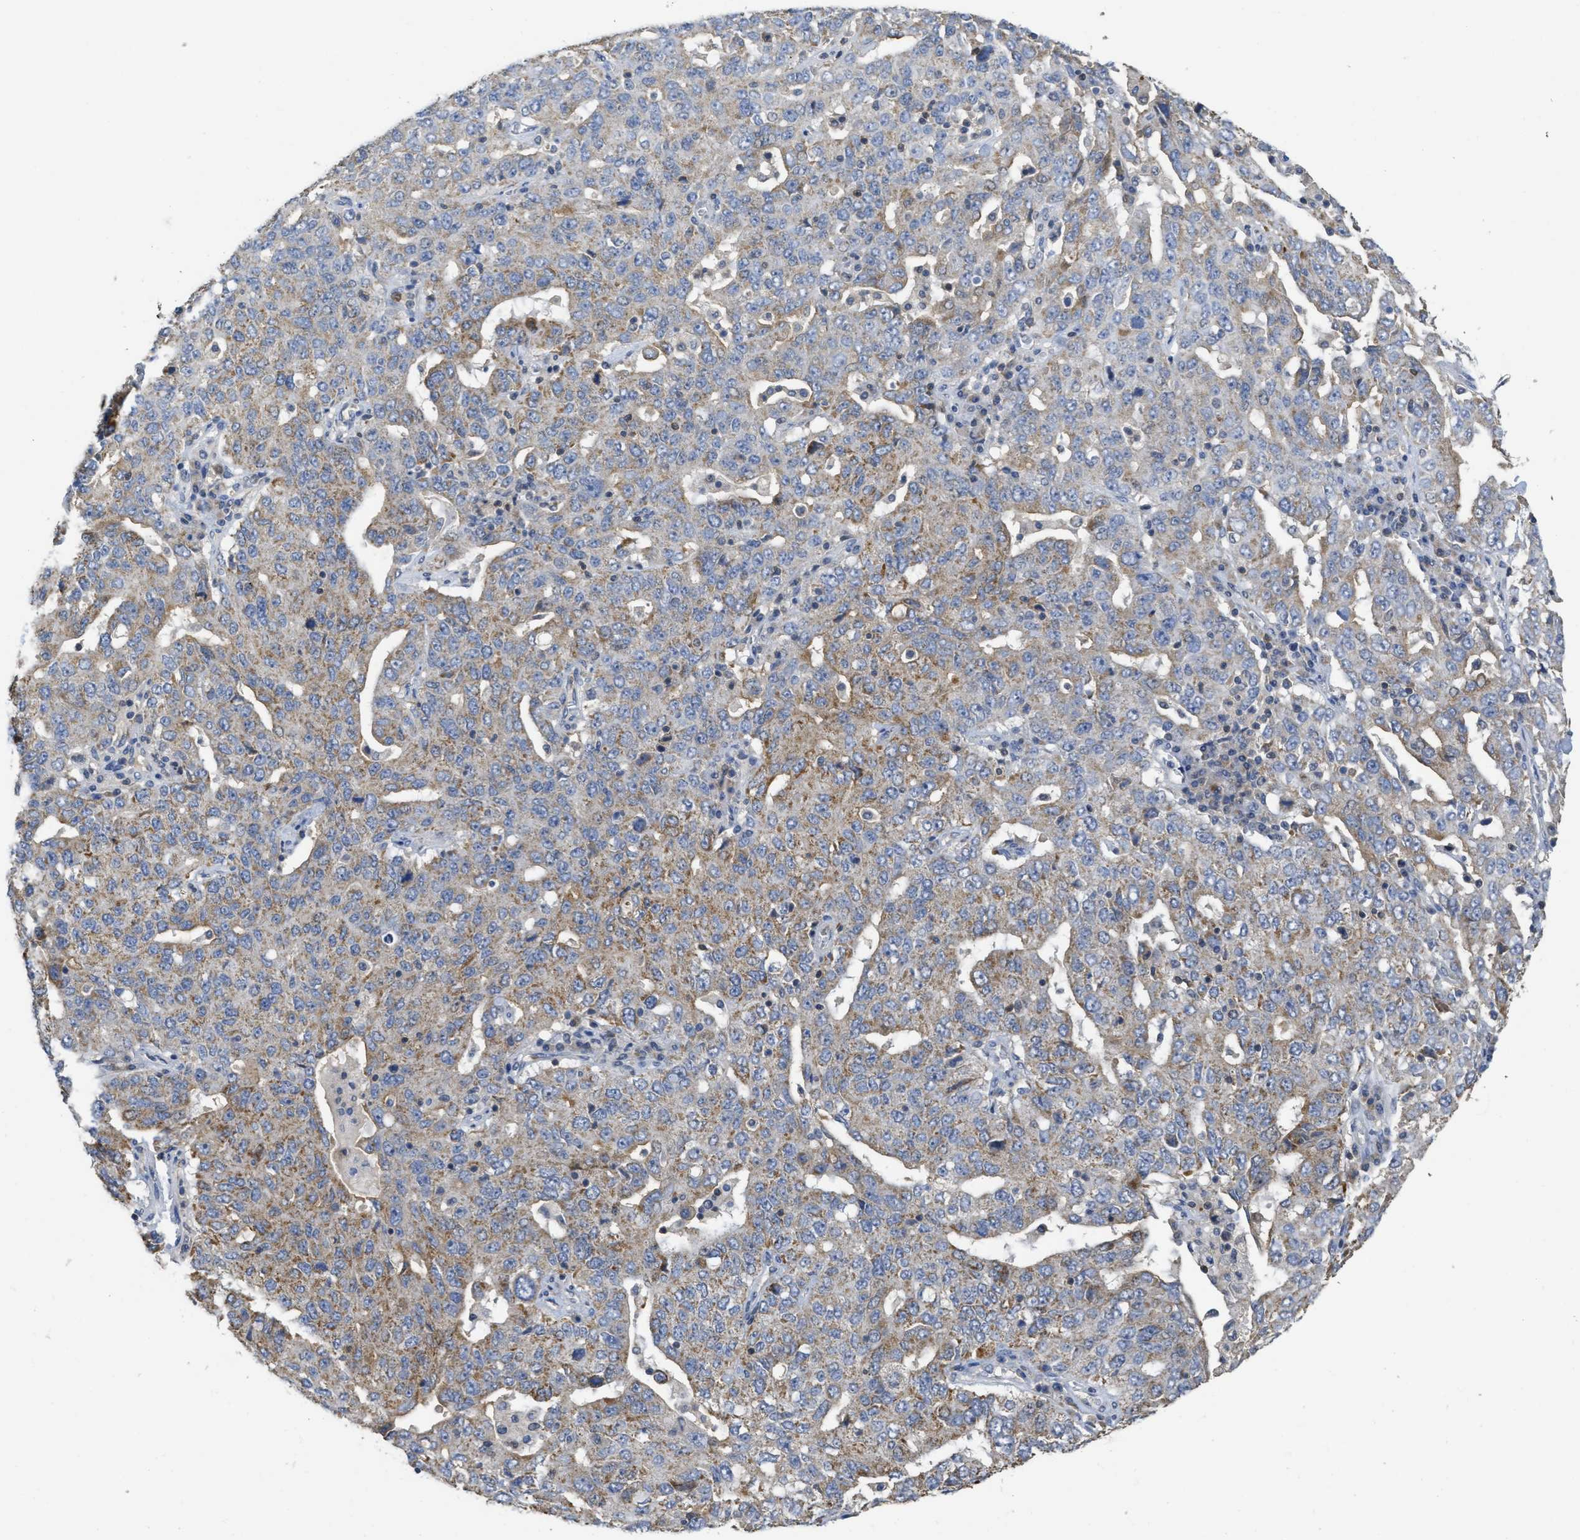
{"staining": {"intensity": "moderate", "quantity": "<25%", "location": "cytoplasmic/membranous"}, "tissue": "ovarian cancer", "cell_type": "Tumor cells", "image_type": "cancer", "snomed": [{"axis": "morphology", "description": "Carcinoma, endometroid"}, {"axis": "topography", "description": "Ovary"}], "caption": "Immunohistochemistry (IHC) staining of ovarian cancer, which exhibits low levels of moderate cytoplasmic/membranous expression in about <25% of tumor cells indicating moderate cytoplasmic/membranous protein expression. The staining was performed using DAB (brown) for protein detection and nuclei were counterstained in hematoxylin (blue).", "gene": "SFXN2", "patient": {"sex": "female", "age": 62}}